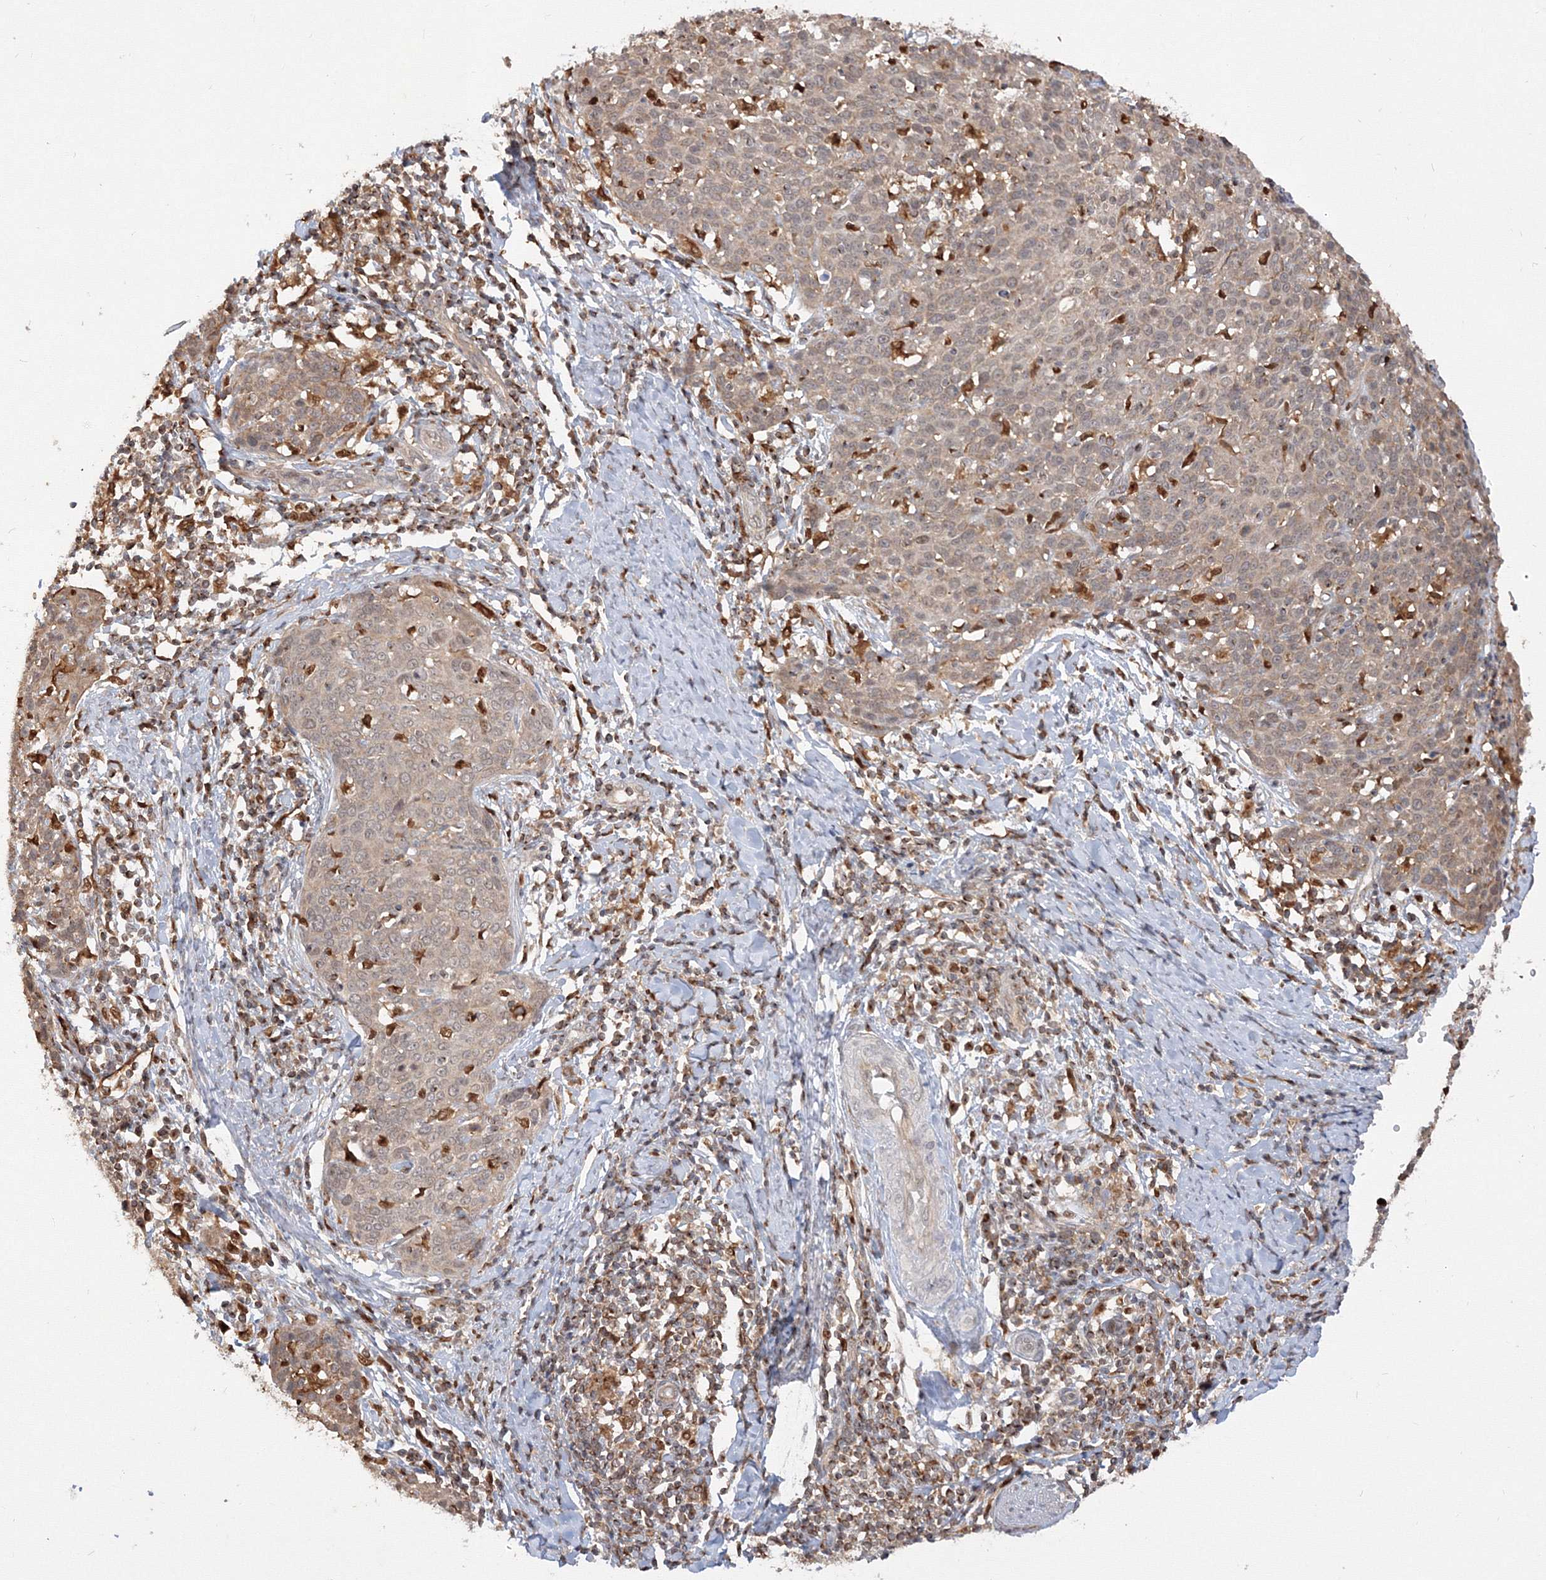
{"staining": {"intensity": "weak", "quantity": "25%-75%", "location": "cytoplasmic/membranous"}, "tissue": "cervical cancer", "cell_type": "Tumor cells", "image_type": "cancer", "snomed": [{"axis": "morphology", "description": "Squamous cell carcinoma, NOS"}, {"axis": "topography", "description": "Cervix"}], "caption": "This micrograph displays immunohistochemistry staining of human cervical cancer, with low weak cytoplasmic/membranous positivity in about 25%-75% of tumor cells.", "gene": "TMEM50B", "patient": {"sex": "female", "age": 38}}